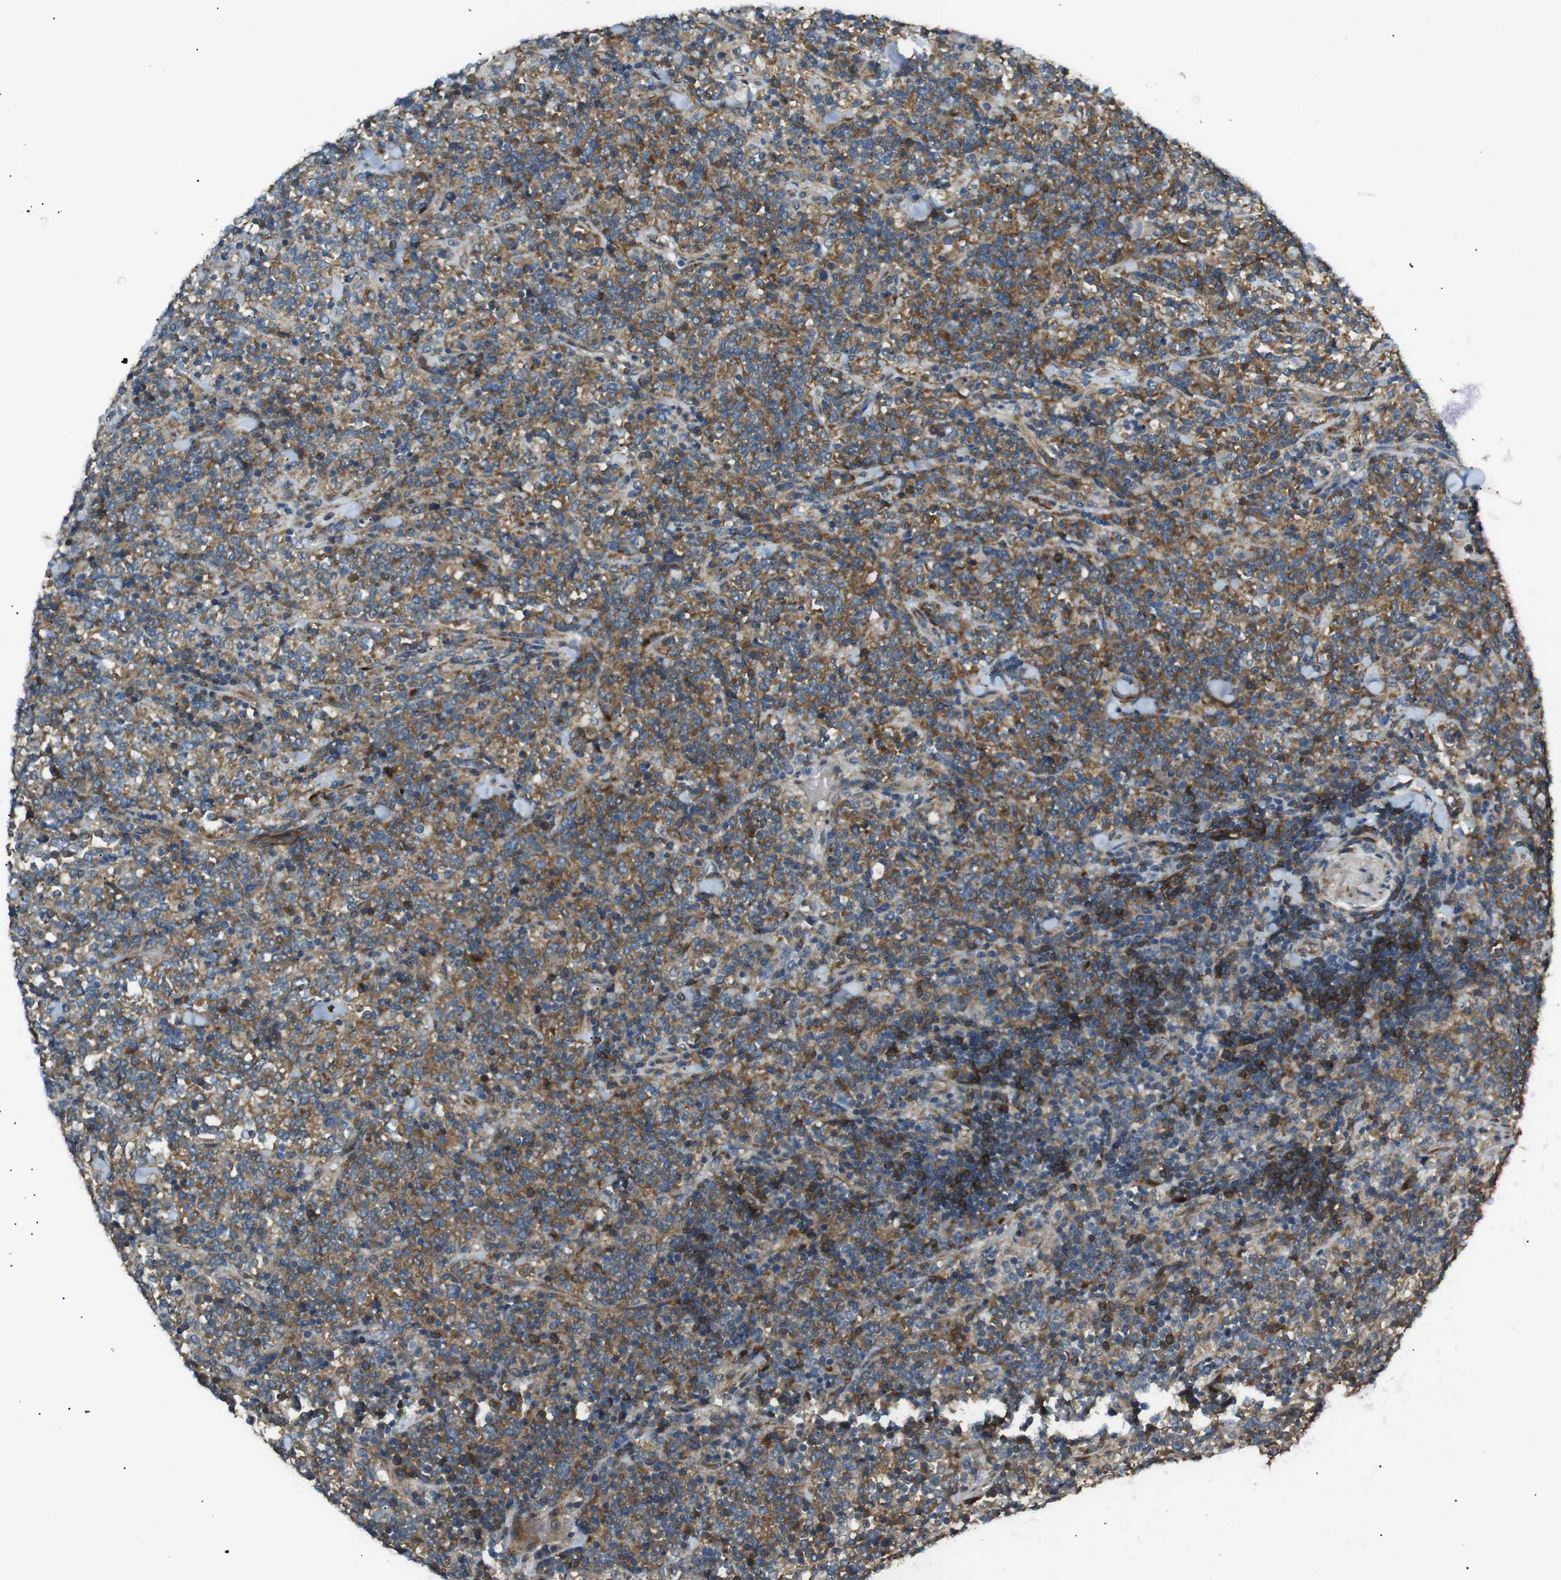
{"staining": {"intensity": "moderate", "quantity": ">75%", "location": "cytoplasmic/membranous"}, "tissue": "lymphoma", "cell_type": "Tumor cells", "image_type": "cancer", "snomed": [{"axis": "morphology", "description": "Malignant lymphoma, non-Hodgkin's type, High grade"}, {"axis": "topography", "description": "Soft tissue"}], "caption": "IHC micrograph of malignant lymphoma, non-Hodgkin's type (high-grade) stained for a protein (brown), which demonstrates medium levels of moderate cytoplasmic/membranous positivity in approximately >75% of tumor cells.", "gene": "ARHGAP24", "patient": {"sex": "male", "age": 18}}